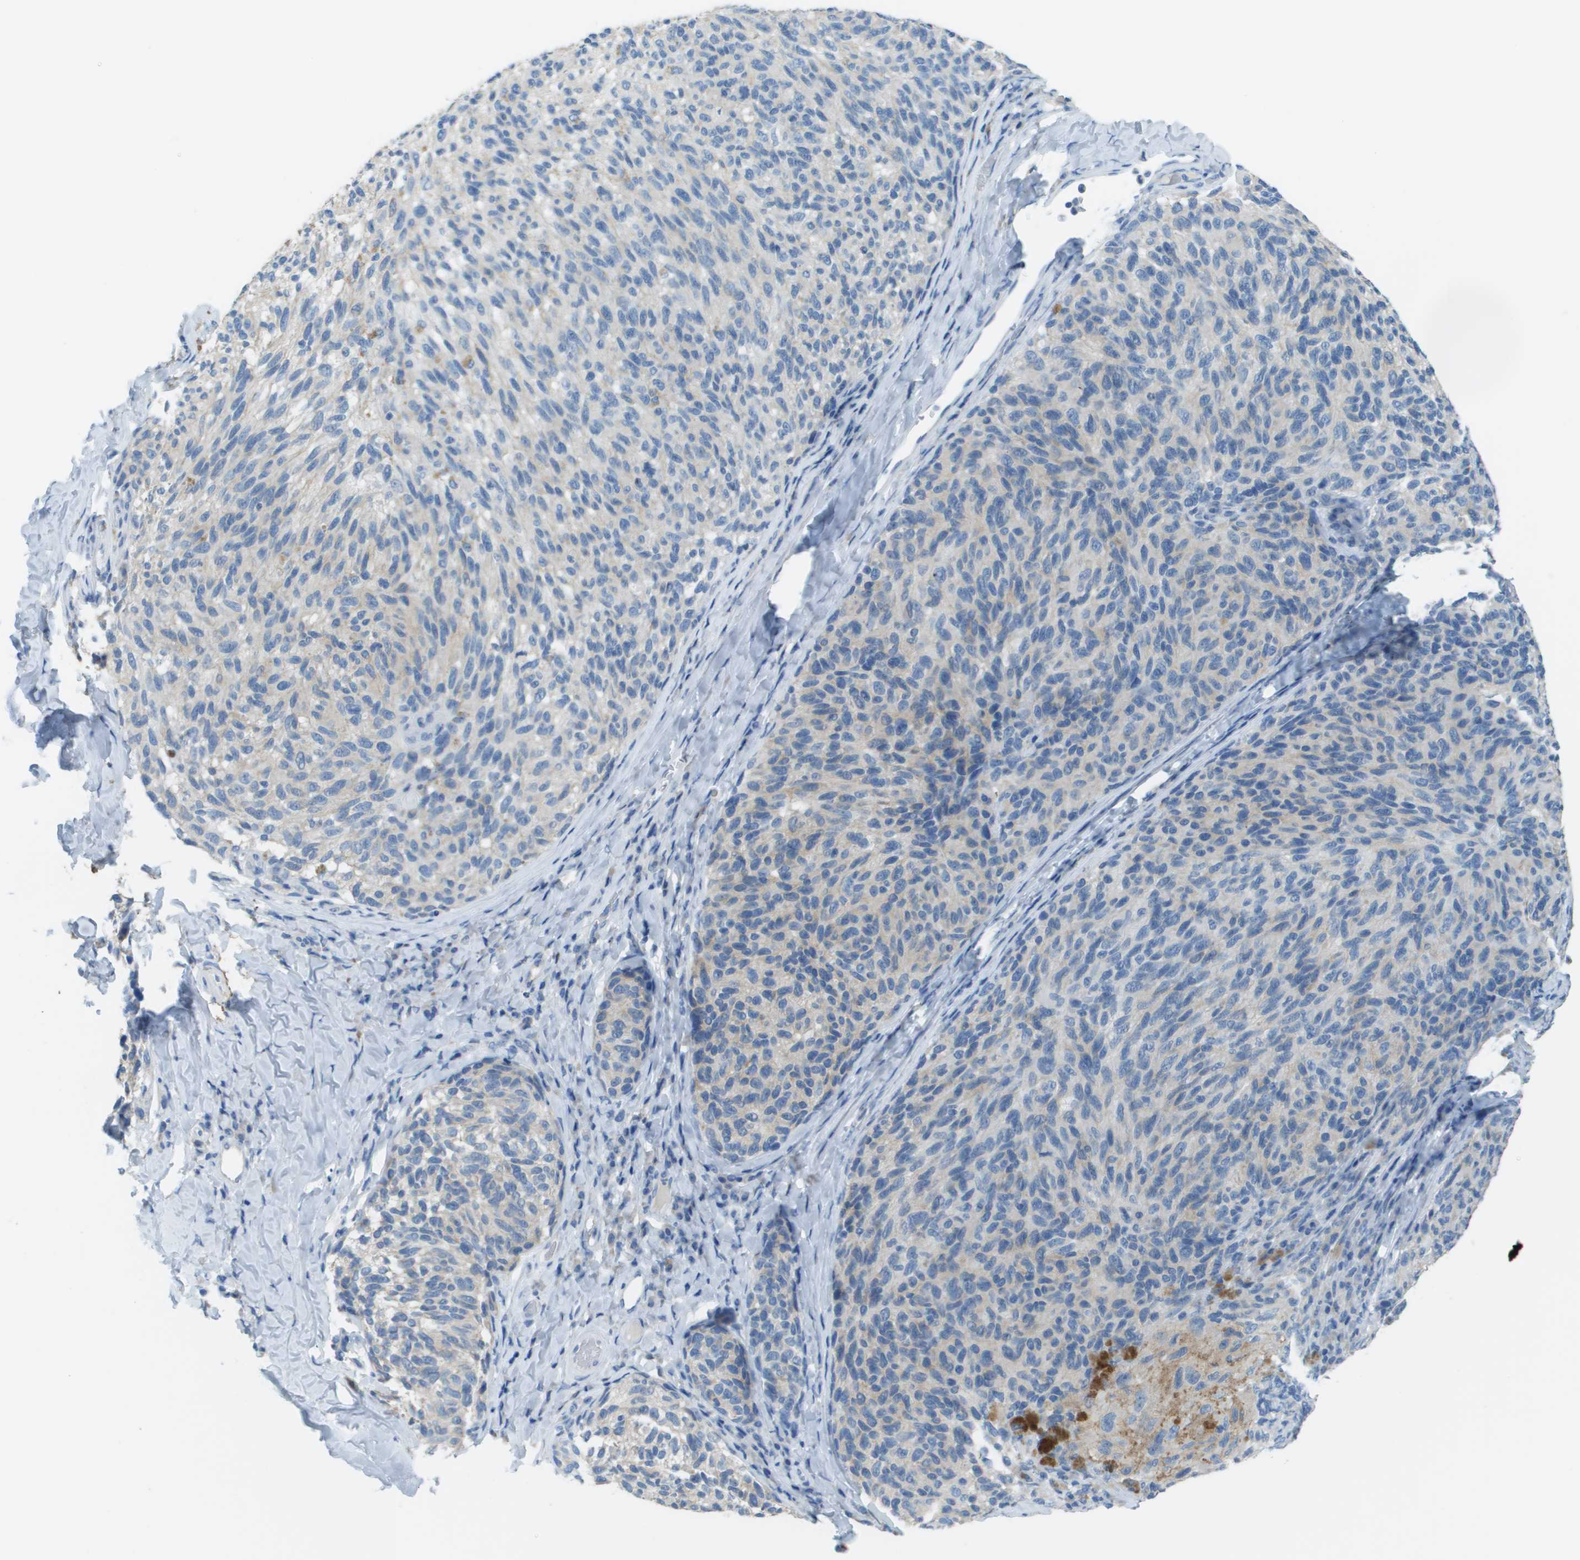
{"staining": {"intensity": "negative", "quantity": "none", "location": "none"}, "tissue": "melanoma", "cell_type": "Tumor cells", "image_type": "cancer", "snomed": [{"axis": "morphology", "description": "Malignant melanoma, NOS"}, {"axis": "topography", "description": "Skin"}], "caption": "There is no significant expression in tumor cells of malignant melanoma.", "gene": "PTGDR2", "patient": {"sex": "female", "age": 73}}